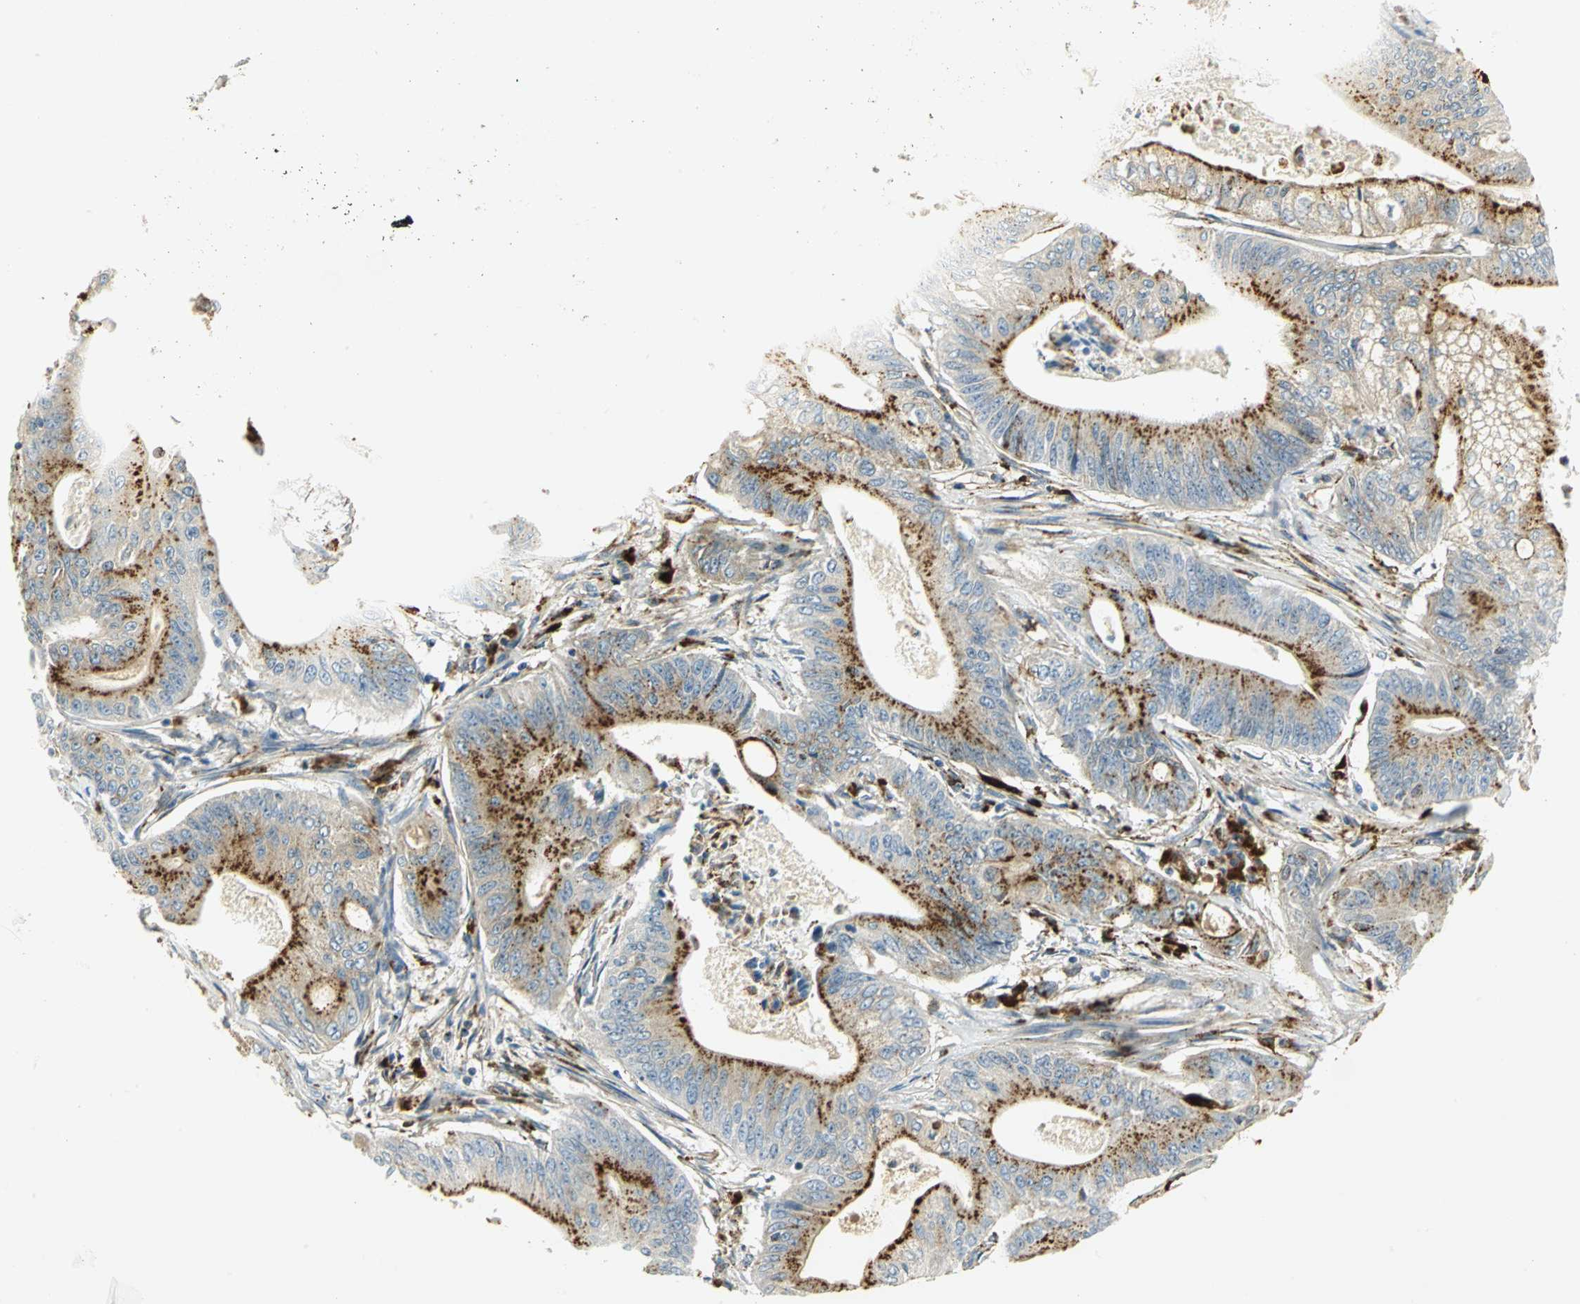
{"staining": {"intensity": "strong", "quantity": ">75%", "location": "cytoplasmic/membranous"}, "tissue": "pancreatic cancer", "cell_type": "Tumor cells", "image_type": "cancer", "snomed": [{"axis": "morphology", "description": "Normal tissue, NOS"}, {"axis": "topography", "description": "Lymph node"}], "caption": "Protein expression by immunohistochemistry (IHC) exhibits strong cytoplasmic/membranous expression in about >75% of tumor cells in pancreatic cancer. Using DAB (3,3'-diaminobenzidine) (brown) and hematoxylin (blue) stains, captured at high magnification using brightfield microscopy.", "gene": "ARSA", "patient": {"sex": "male", "age": 62}}